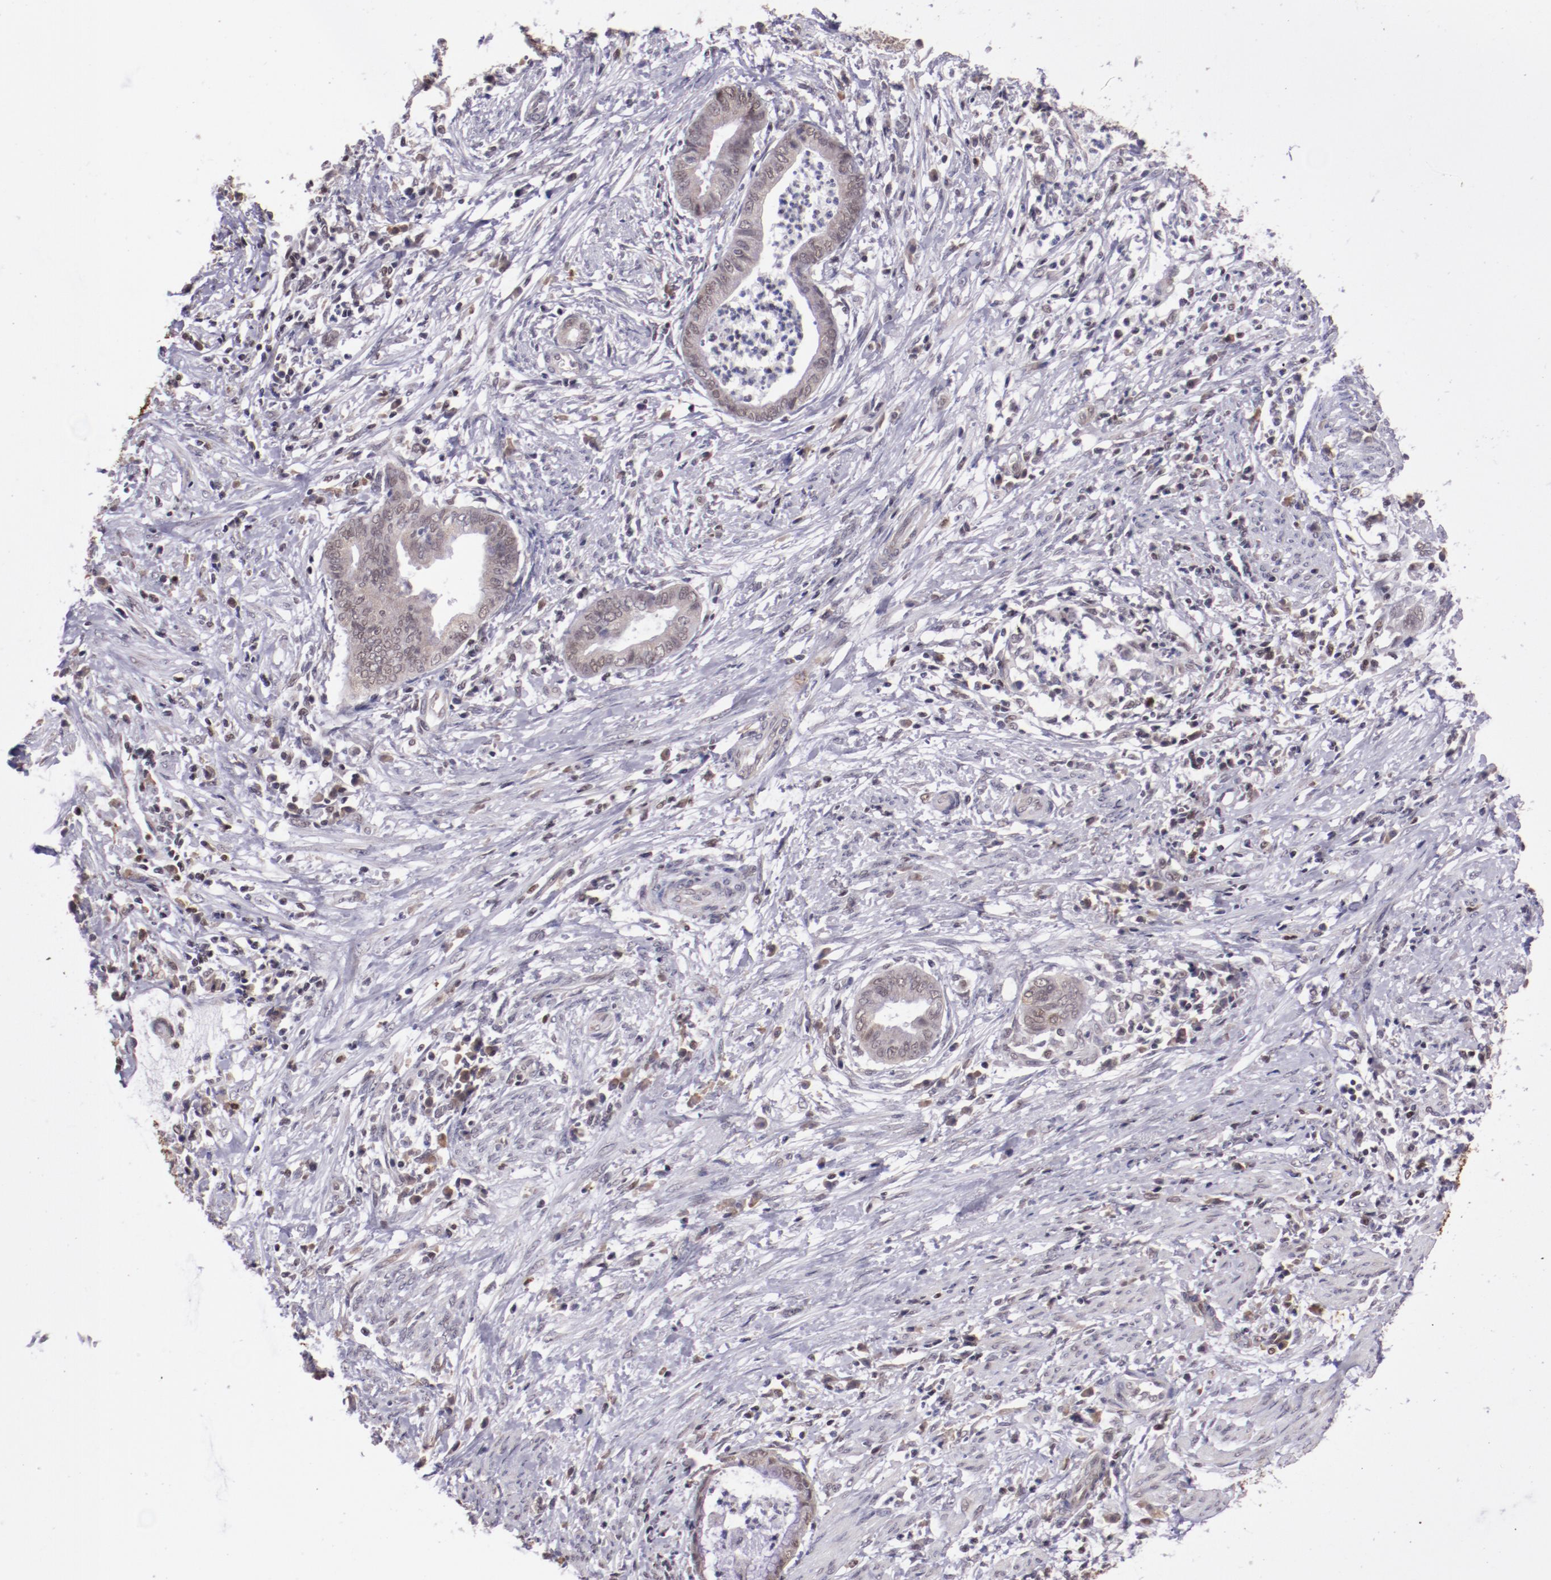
{"staining": {"intensity": "weak", "quantity": ">75%", "location": "cytoplasmic/membranous,nuclear"}, "tissue": "endometrial cancer", "cell_type": "Tumor cells", "image_type": "cancer", "snomed": [{"axis": "morphology", "description": "Necrosis, NOS"}, {"axis": "morphology", "description": "Adenocarcinoma, NOS"}, {"axis": "topography", "description": "Endometrium"}], "caption": "Protein staining shows weak cytoplasmic/membranous and nuclear staining in approximately >75% of tumor cells in endometrial cancer (adenocarcinoma). (Brightfield microscopy of DAB IHC at high magnification).", "gene": "ELF1", "patient": {"sex": "female", "age": 79}}